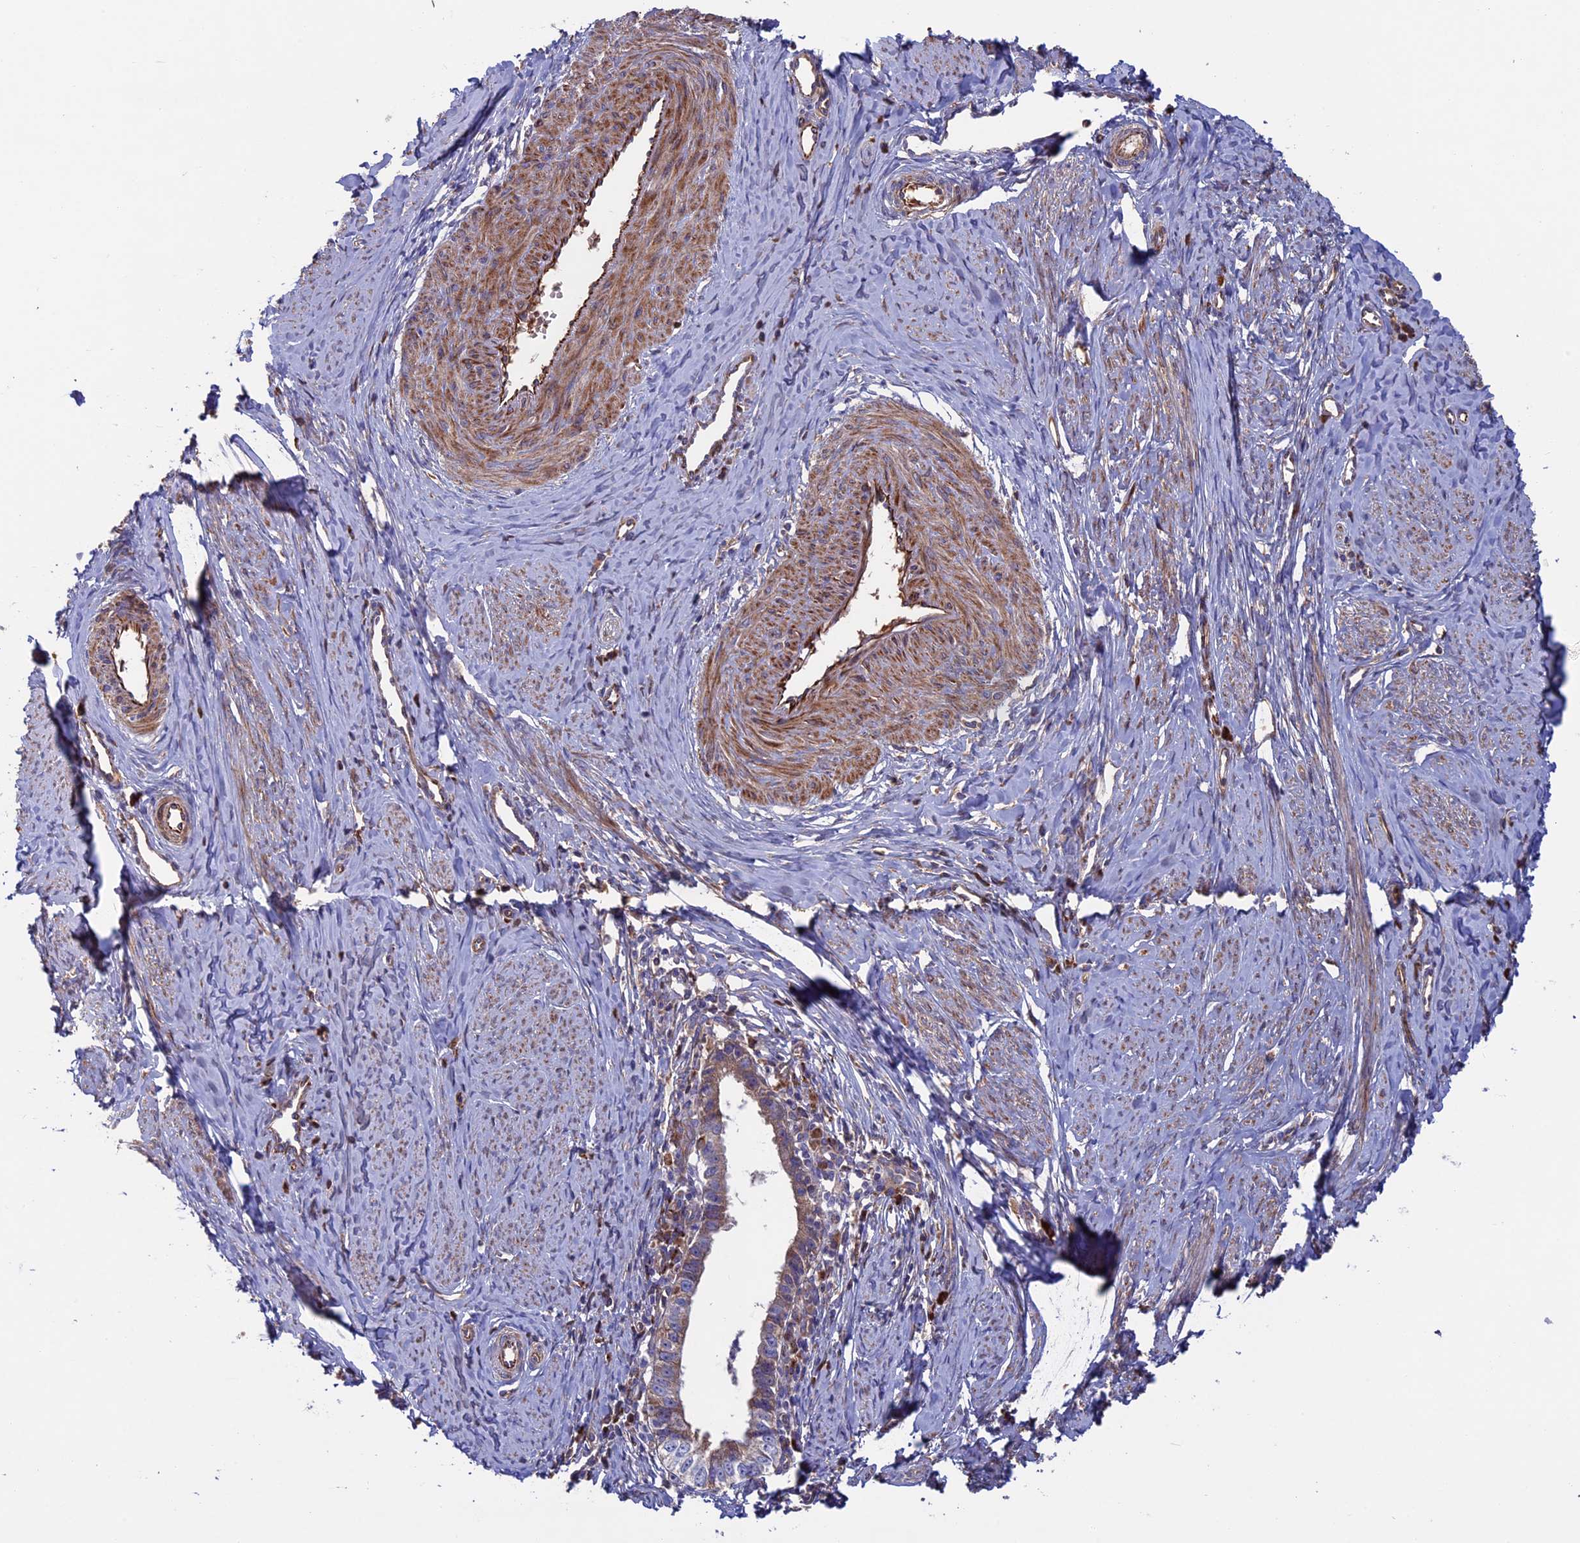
{"staining": {"intensity": "moderate", "quantity": ">75%", "location": "cytoplasmic/membranous"}, "tissue": "cervical cancer", "cell_type": "Tumor cells", "image_type": "cancer", "snomed": [{"axis": "morphology", "description": "Adenocarcinoma, NOS"}, {"axis": "topography", "description": "Cervix"}], "caption": "The histopathology image demonstrates immunohistochemical staining of cervical cancer. There is moderate cytoplasmic/membranous staining is seen in about >75% of tumor cells.", "gene": "SLC15A5", "patient": {"sex": "female", "age": 36}}